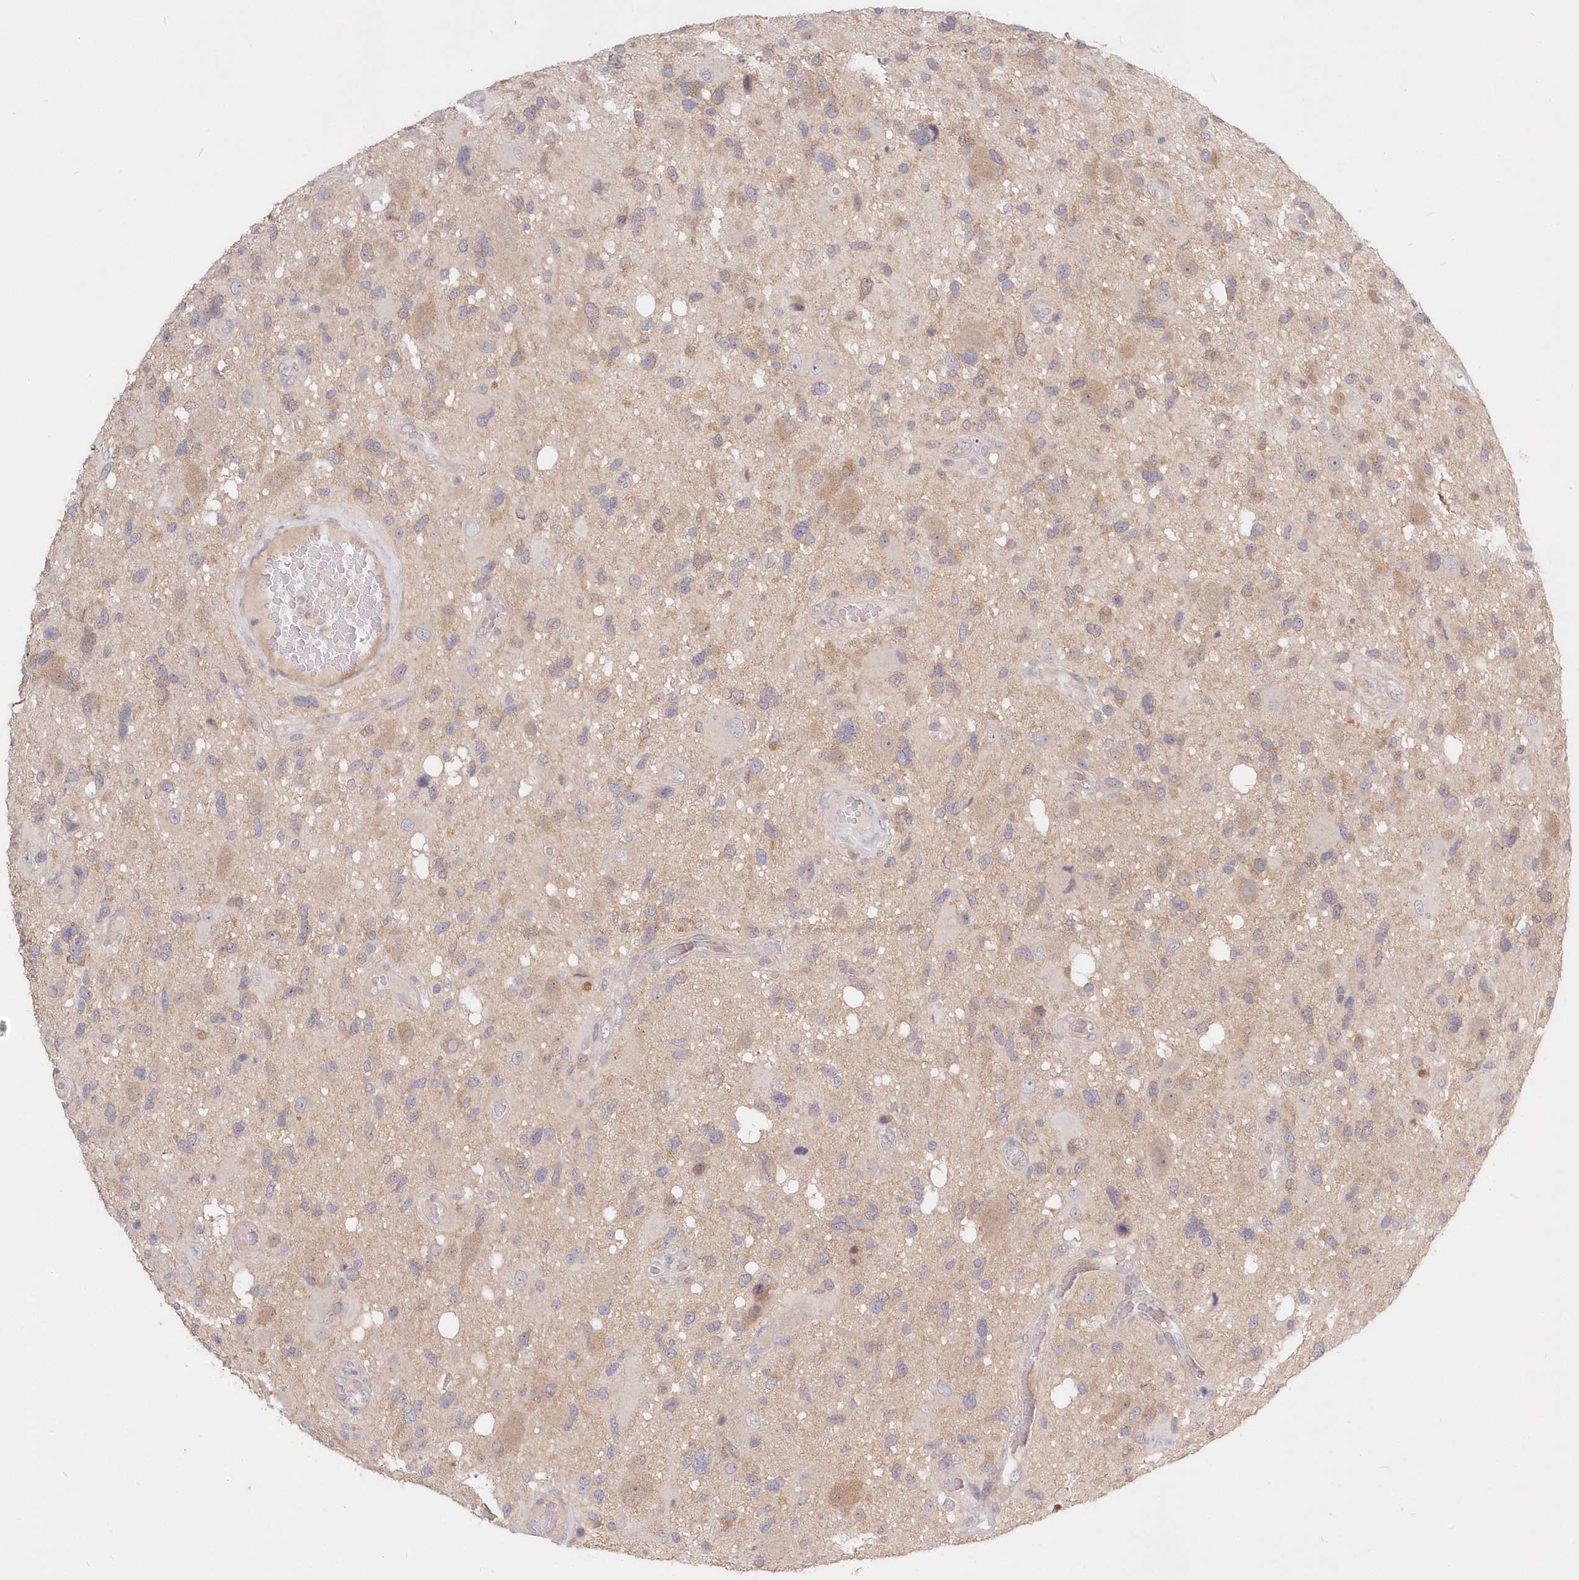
{"staining": {"intensity": "weak", "quantity": "<25%", "location": "cytoplasmic/membranous"}, "tissue": "glioma", "cell_type": "Tumor cells", "image_type": "cancer", "snomed": [{"axis": "morphology", "description": "Glioma, malignant, High grade"}, {"axis": "topography", "description": "Brain"}], "caption": "This is an immunohistochemistry micrograph of malignant high-grade glioma. There is no expression in tumor cells.", "gene": "KATNA1", "patient": {"sex": "male", "age": 33}}